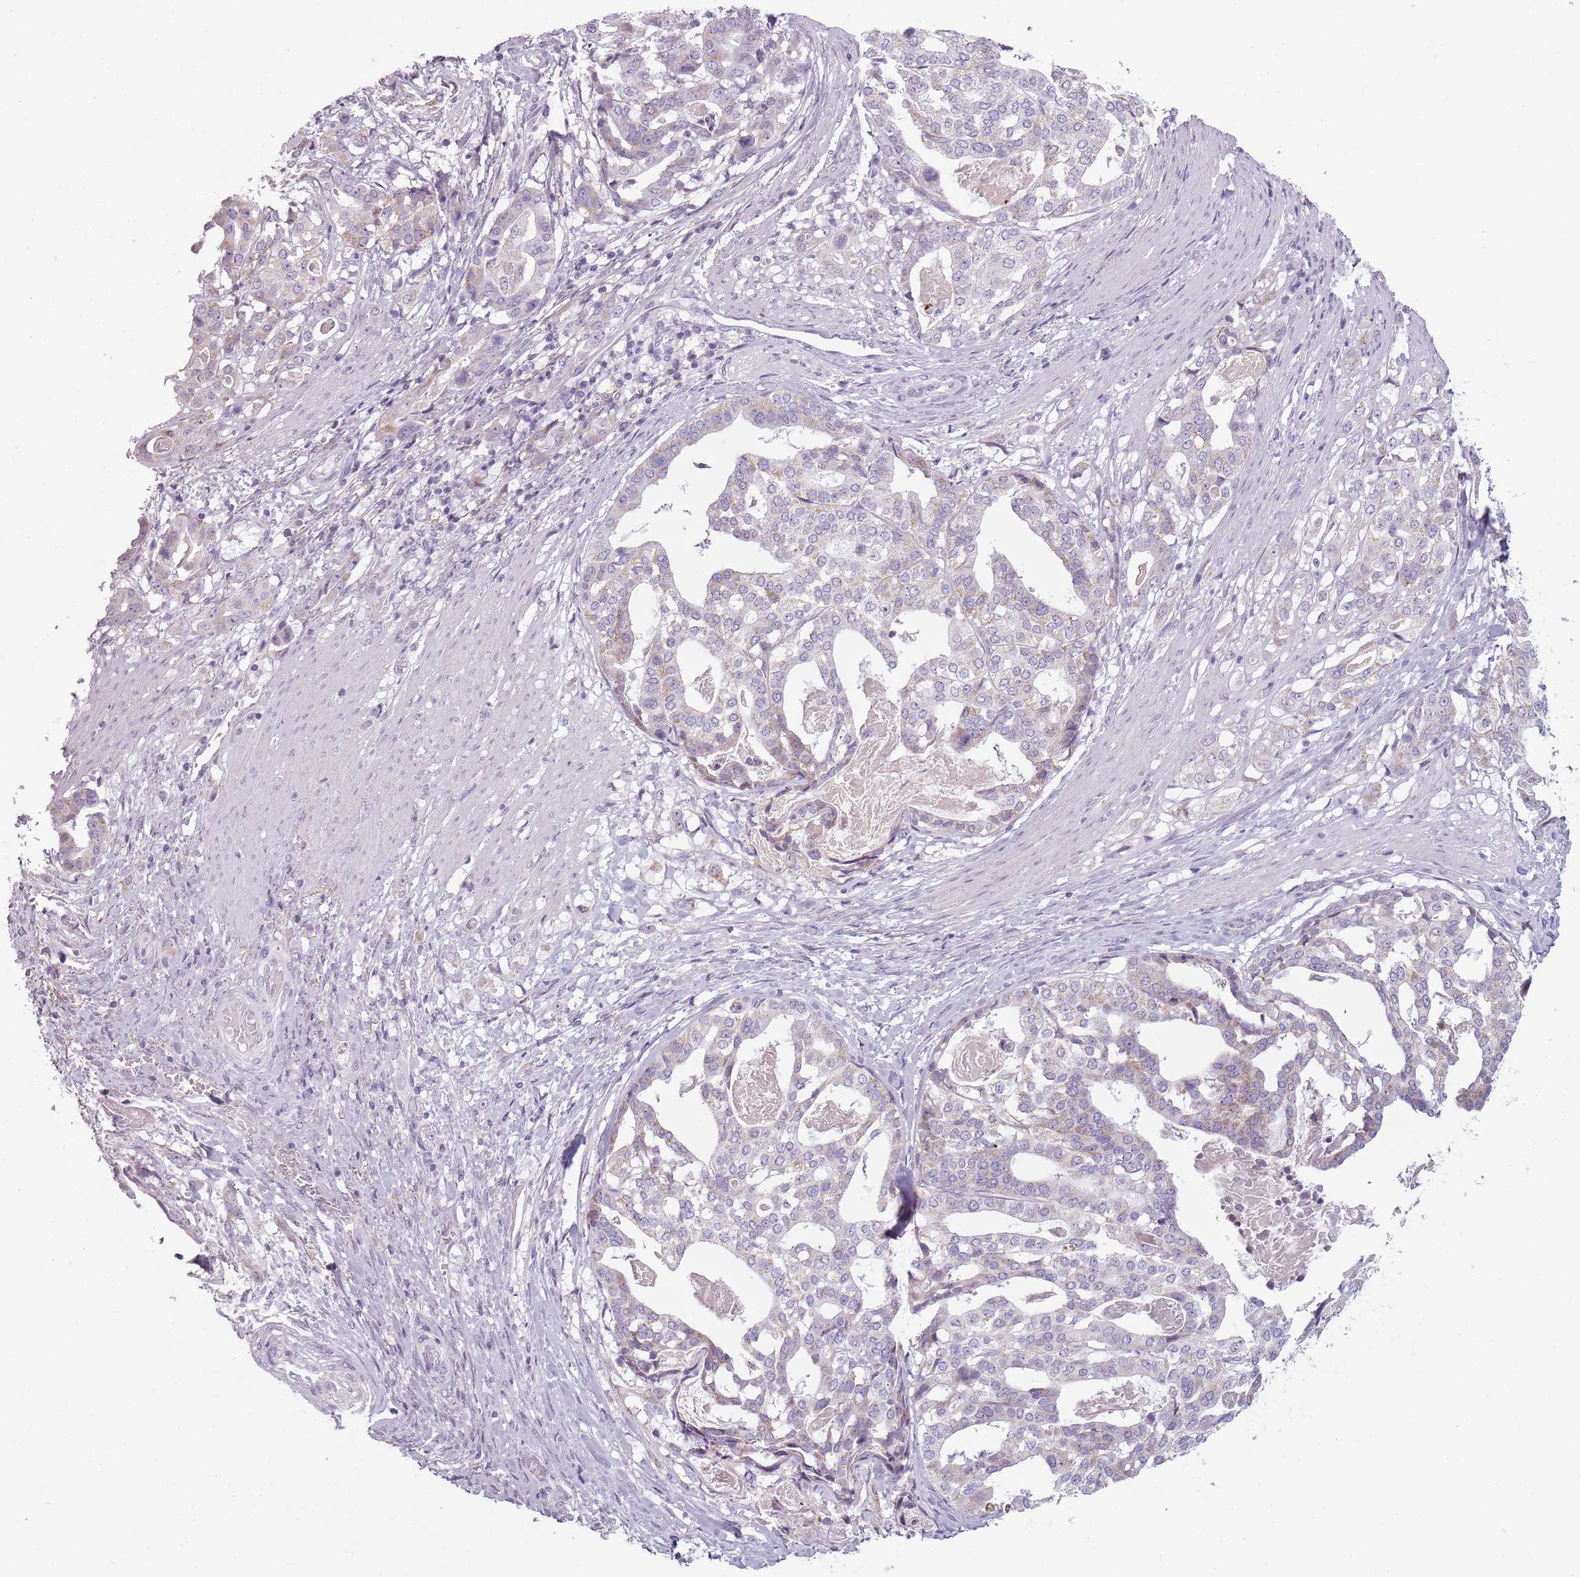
{"staining": {"intensity": "weak", "quantity": "<25%", "location": "cytoplasmic/membranous"}, "tissue": "stomach cancer", "cell_type": "Tumor cells", "image_type": "cancer", "snomed": [{"axis": "morphology", "description": "Adenocarcinoma, NOS"}, {"axis": "topography", "description": "Stomach"}], "caption": "The histopathology image reveals no significant expression in tumor cells of stomach cancer (adenocarcinoma).", "gene": "MEGF8", "patient": {"sex": "male", "age": 48}}